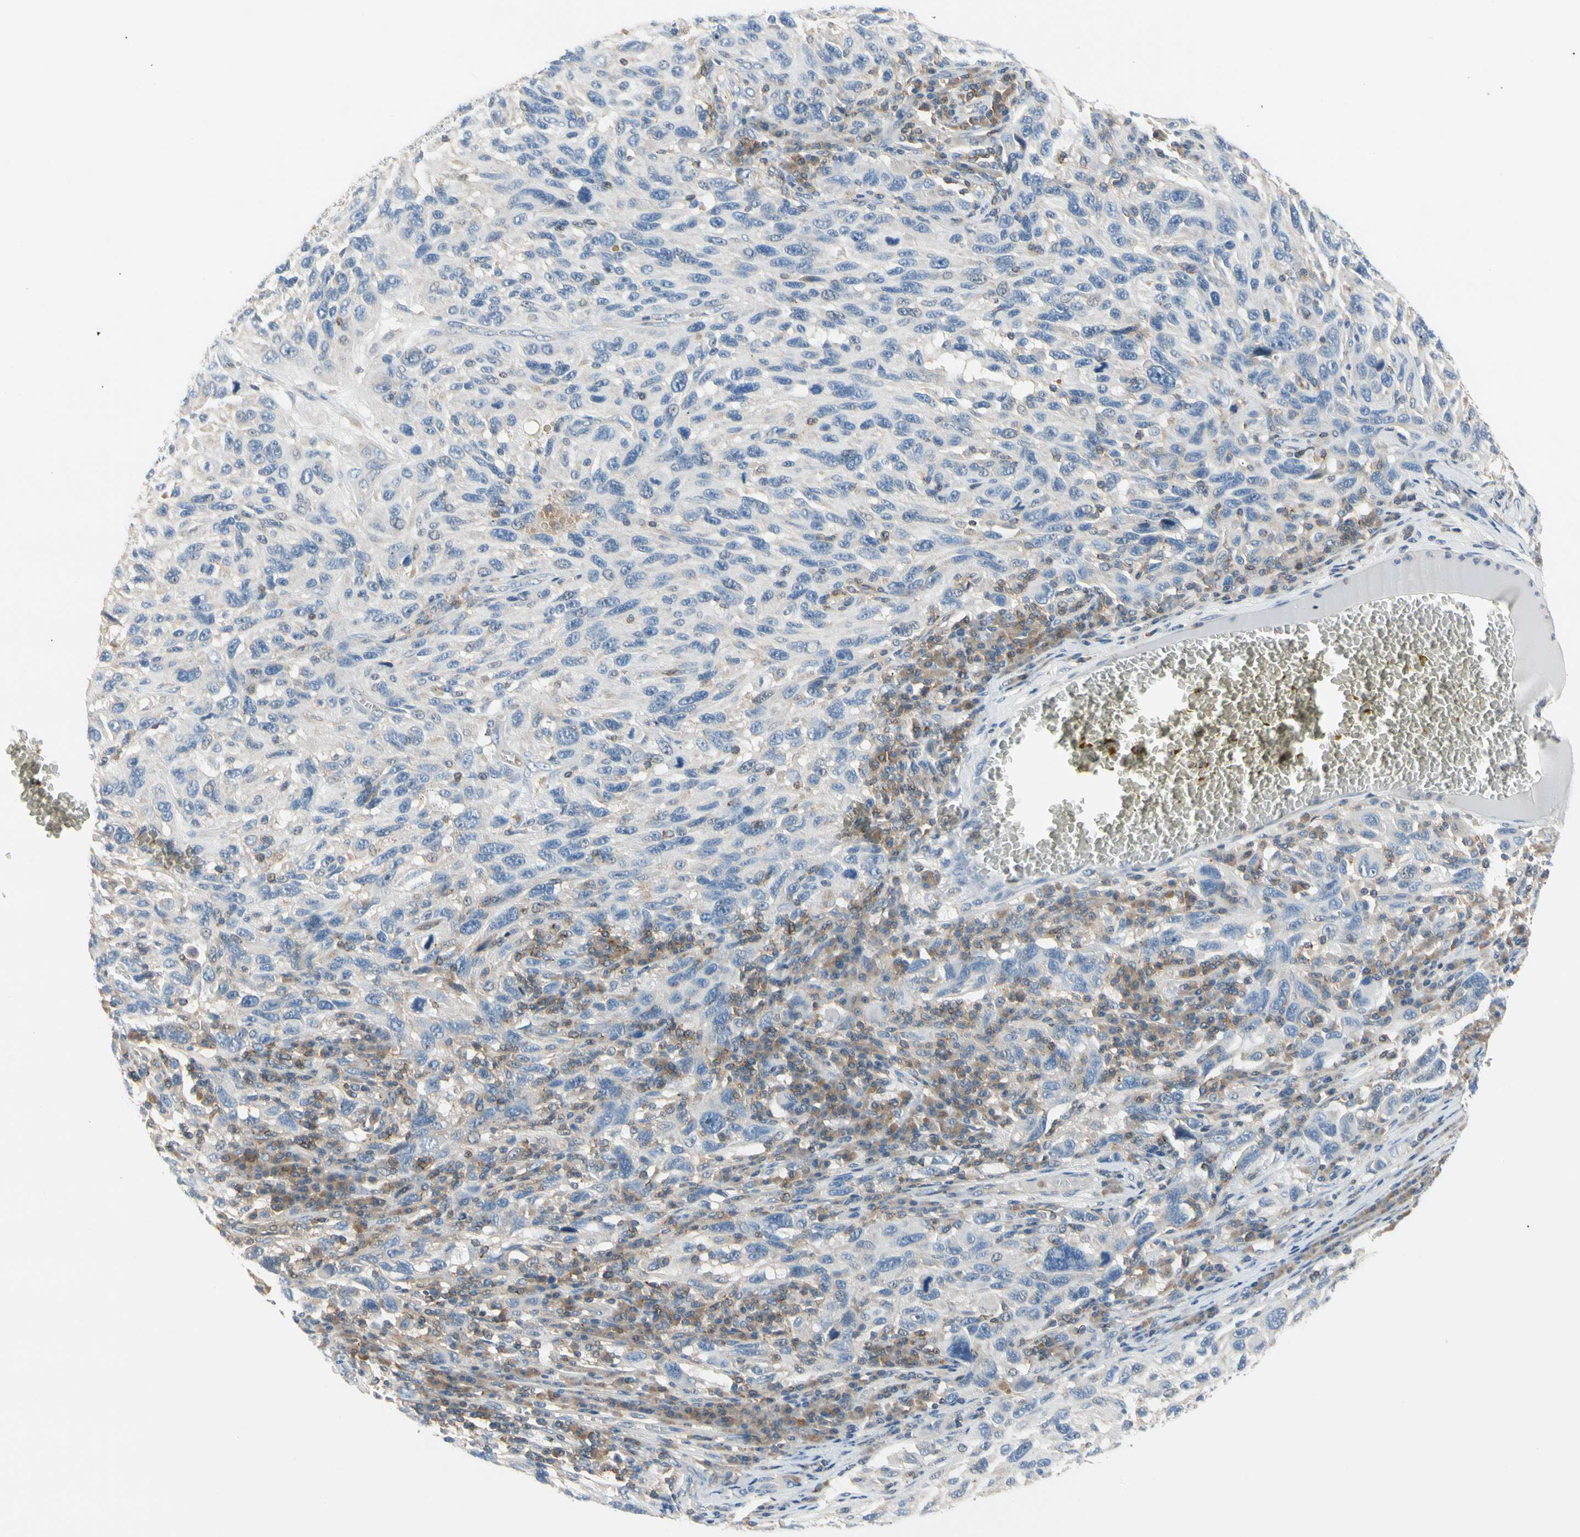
{"staining": {"intensity": "negative", "quantity": "none", "location": "none"}, "tissue": "melanoma", "cell_type": "Tumor cells", "image_type": "cancer", "snomed": [{"axis": "morphology", "description": "Malignant melanoma, NOS"}, {"axis": "topography", "description": "Skin"}], "caption": "This is an immunohistochemistry (IHC) micrograph of human malignant melanoma. There is no staining in tumor cells.", "gene": "TNFRSF18", "patient": {"sex": "male", "age": 53}}